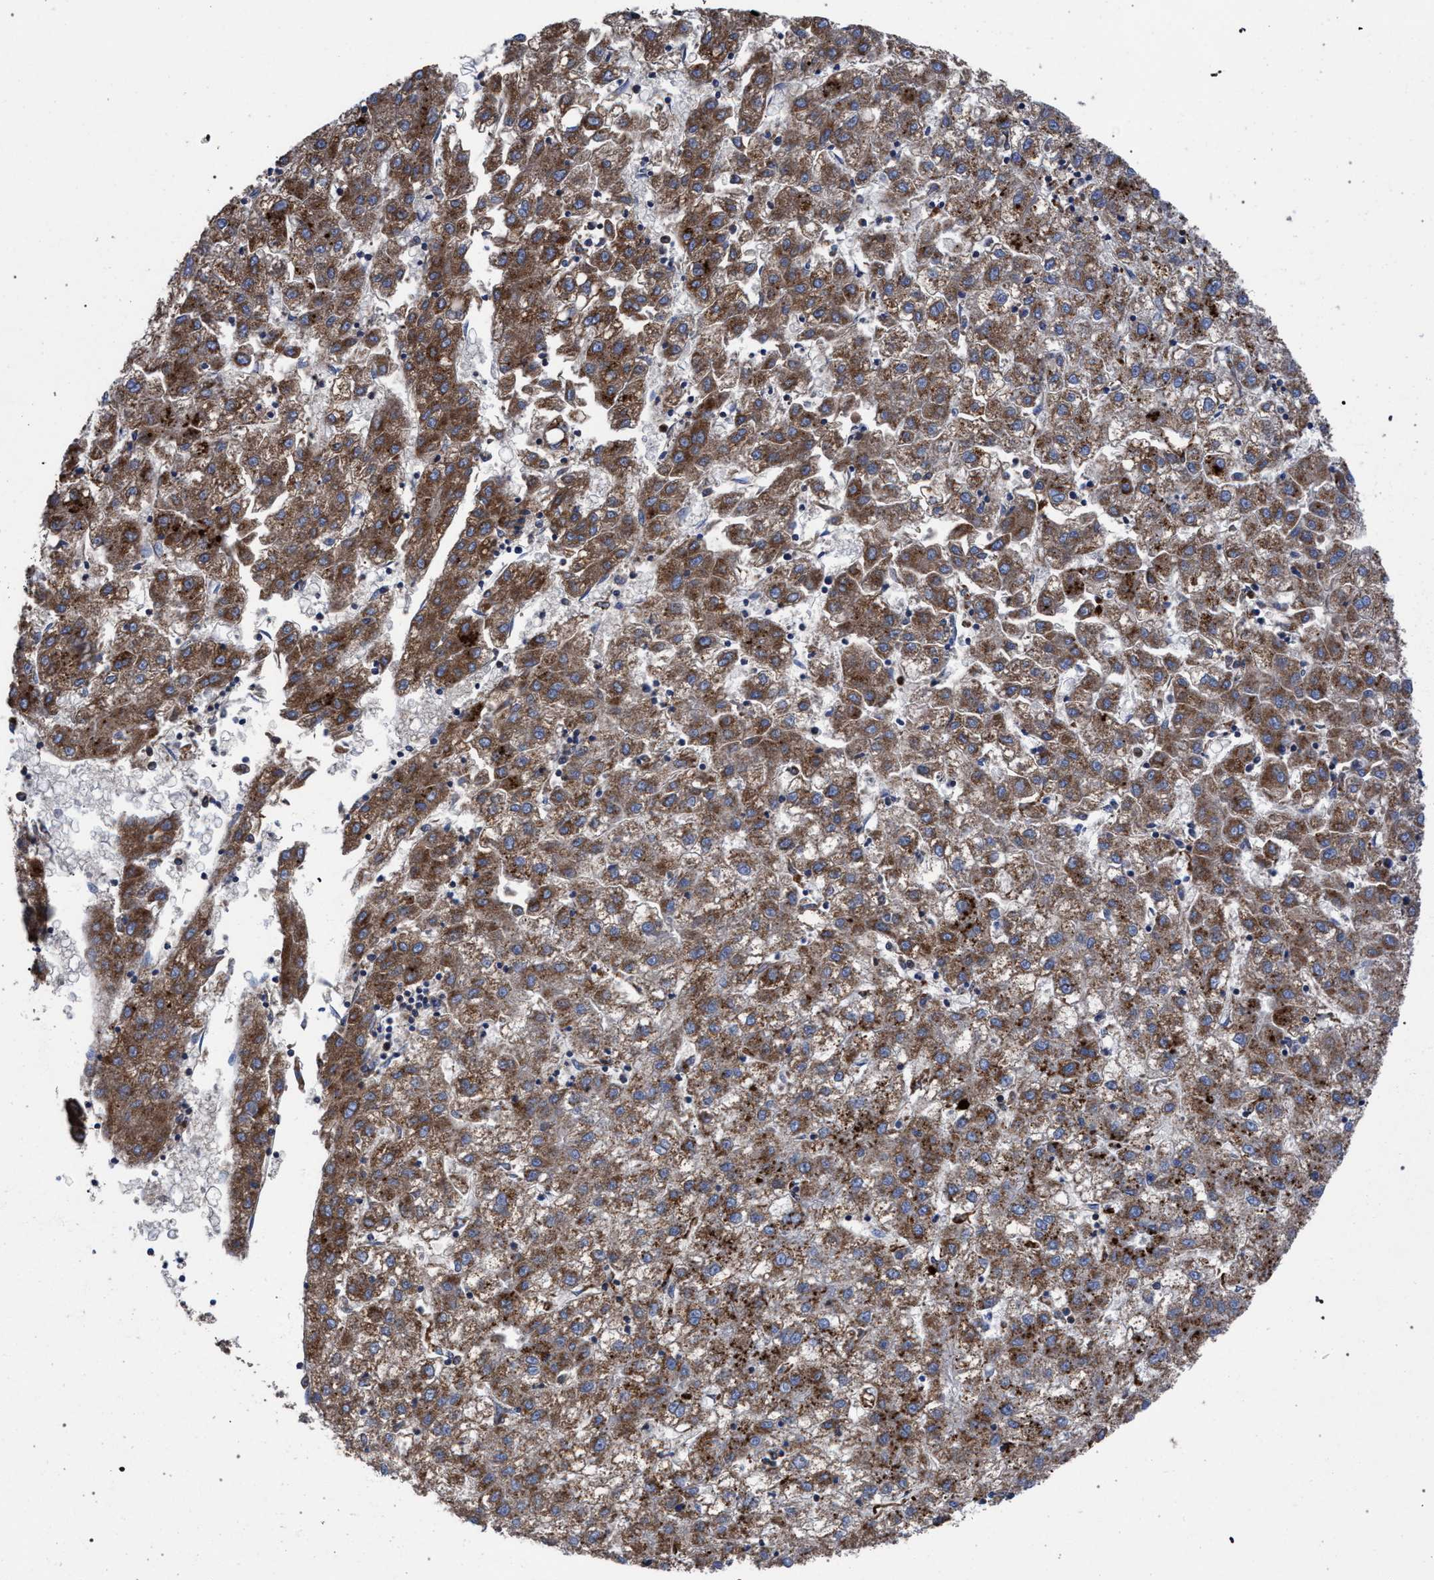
{"staining": {"intensity": "moderate", "quantity": ">75%", "location": "cytoplasmic/membranous"}, "tissue": "liver cancer", "cell_type": "Tumor cells", "image_type": "cancer", "snomed": [{"axis": "morphology", "description": "Carcinoma, Hepatocellular, NOS"}, {"axis": "topography", "description": "Liver"}], "caption": "Protein expression analysis of human liver cancer reveals moderate cytoplasmic/membranous expression in about >75% of tumor cells. (DAB = brown stain, brightfield microscopy at high magnification).", "gene": "PPT1", "patient": {"sex": "male", "age": 72}}